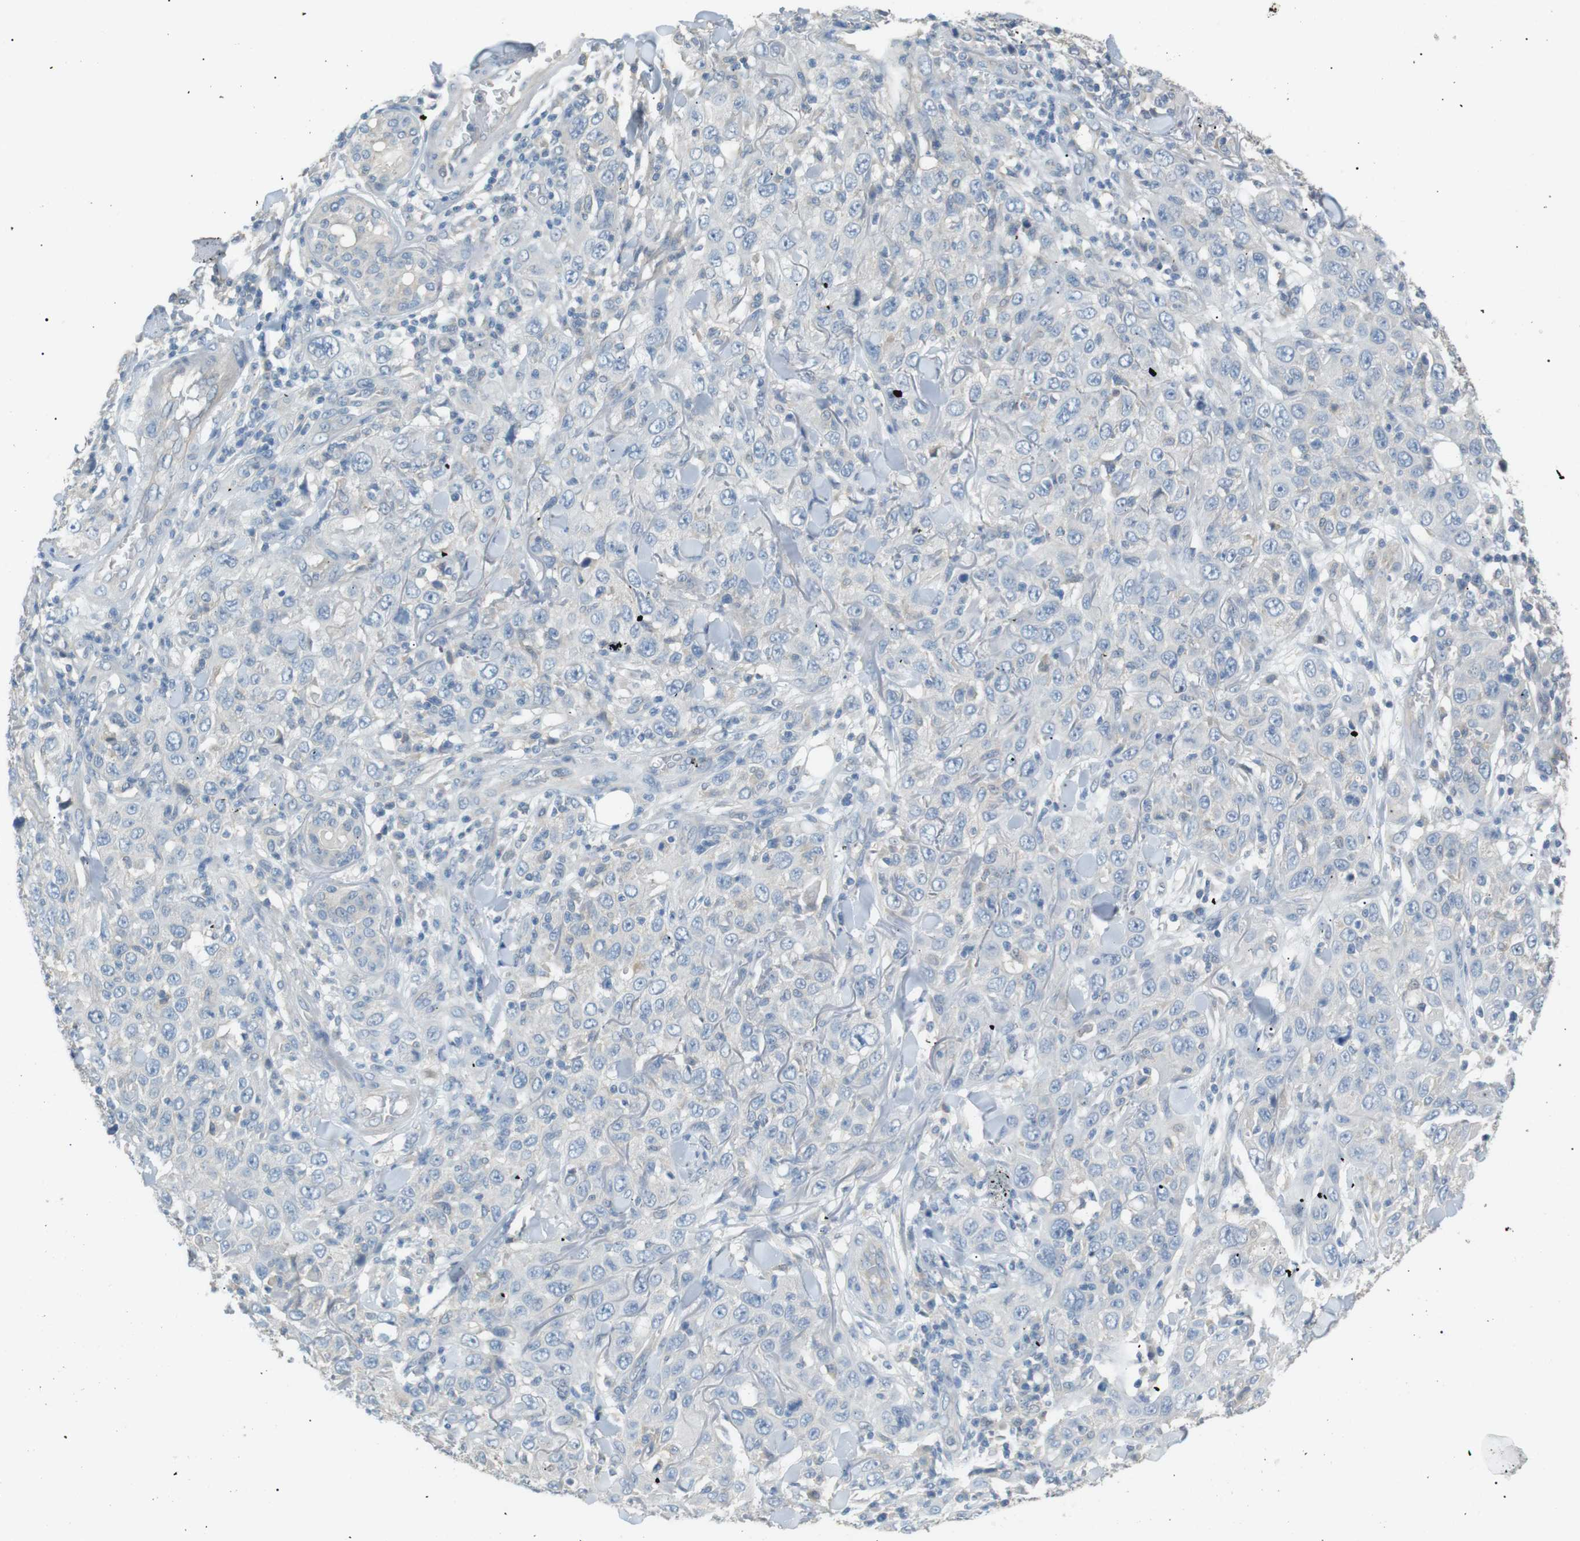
{"staining": {"intensity": "negative", "quantity": "none", "location": "none"}, "tissue": "skin cancer", "cell_type": "Tumor cells", "image_type": "cancer", "snomed": [{"axis": "morphology", "description": "Squamous cell carcinoma, NOS"}, {"axis": "topography", "description": "Skin"}], "caption": "Tumor cells are negative for protein expression in human skin cancer (squamous cell carcinoma).", "gene": "CDH26", "patient": {"sex": "female", "age": 88}}